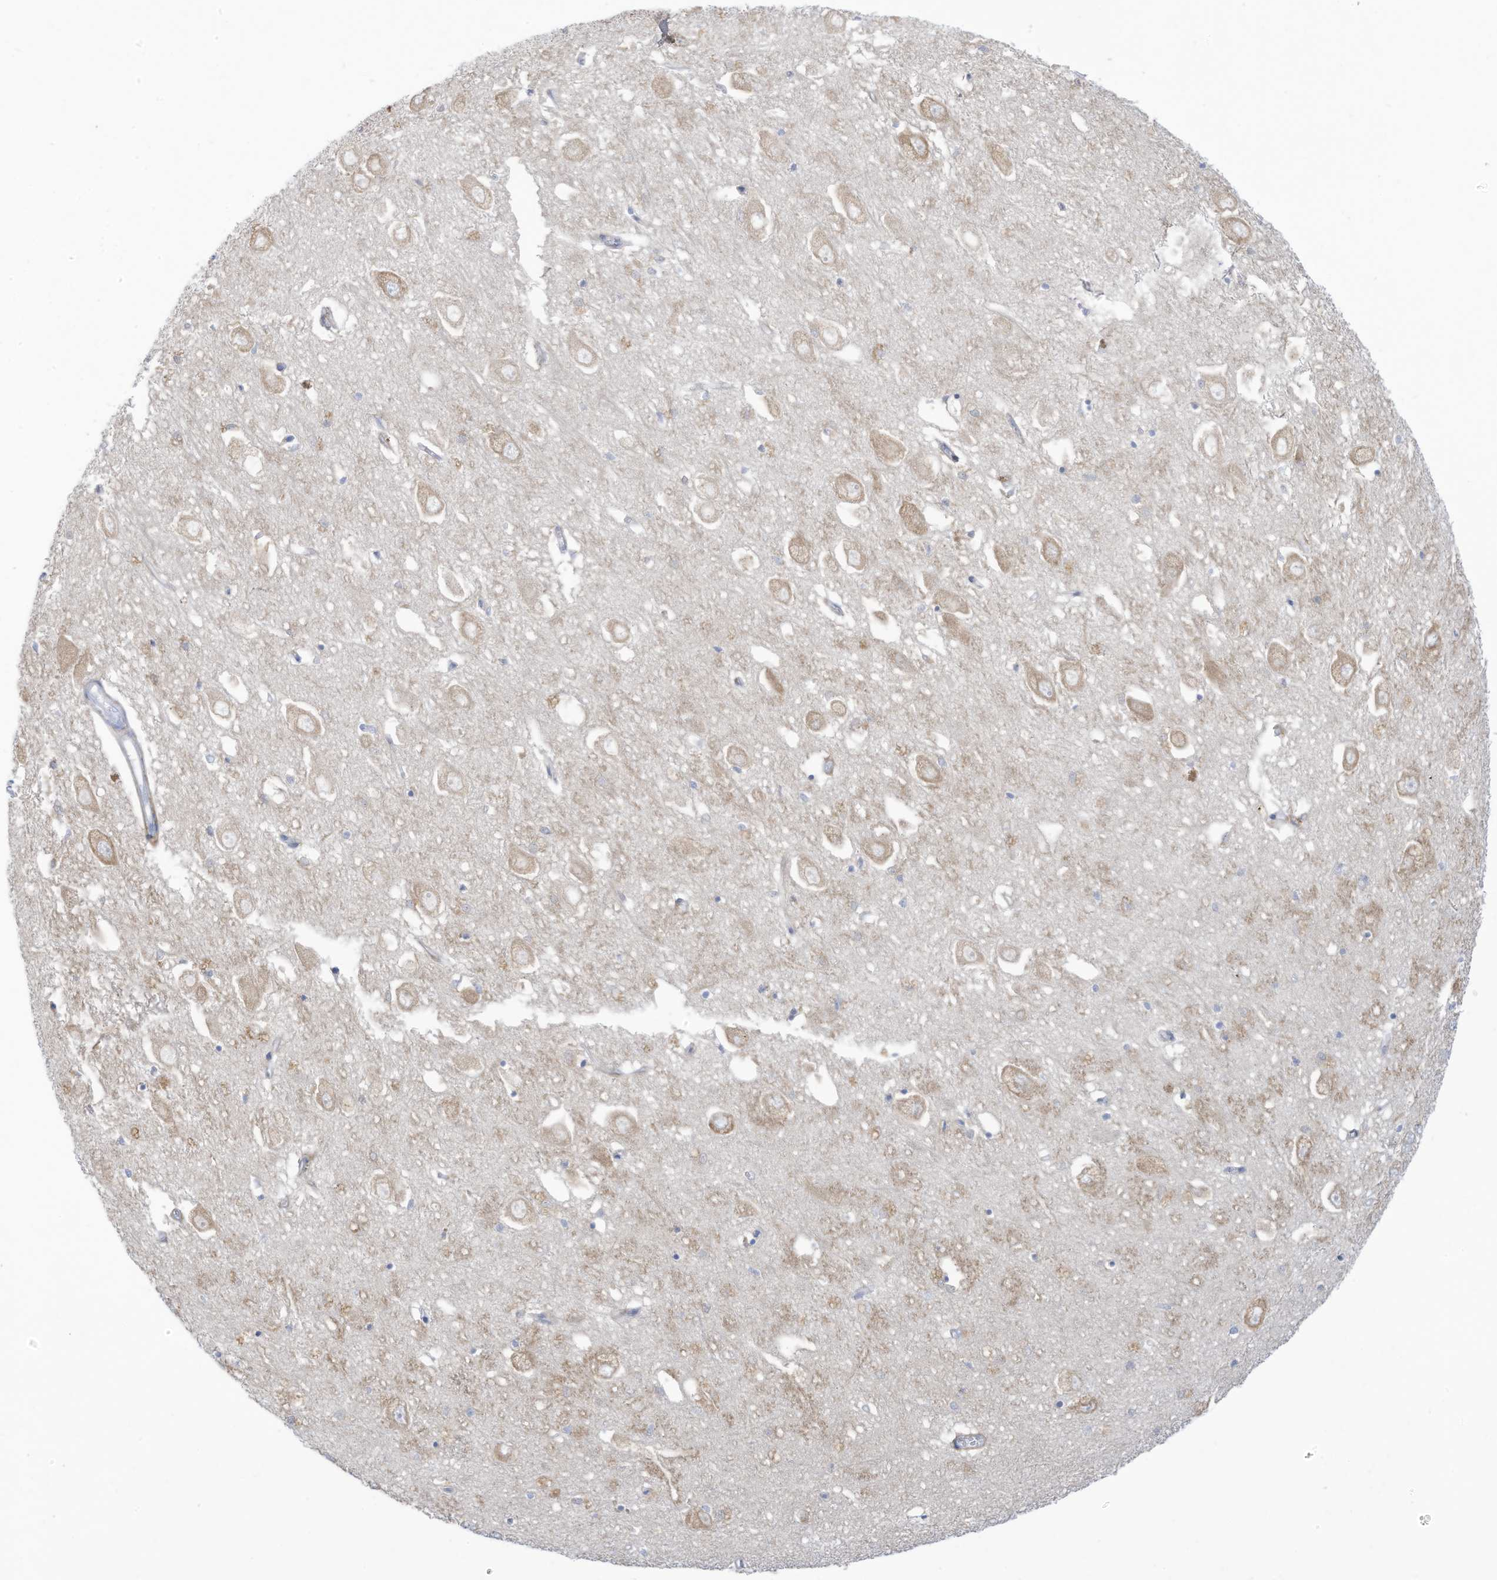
{"staining": {"intensity": "negative", "quantity": "none", "location": "none"}, "tissue": "hippocampus", "cell_type": "Glial cells", "image_type": "normal", "snomed": [{"axis": "morphology", "description": "Normal tissue, NOS"}, {"axis": "topography", "description": "Hippocampus"}], "caption": "Glial cells show no significant protein staining in unremarkable hippocampus.", "gene": "TRMT2B", "patient": {"sex": "female", "age": 64}}